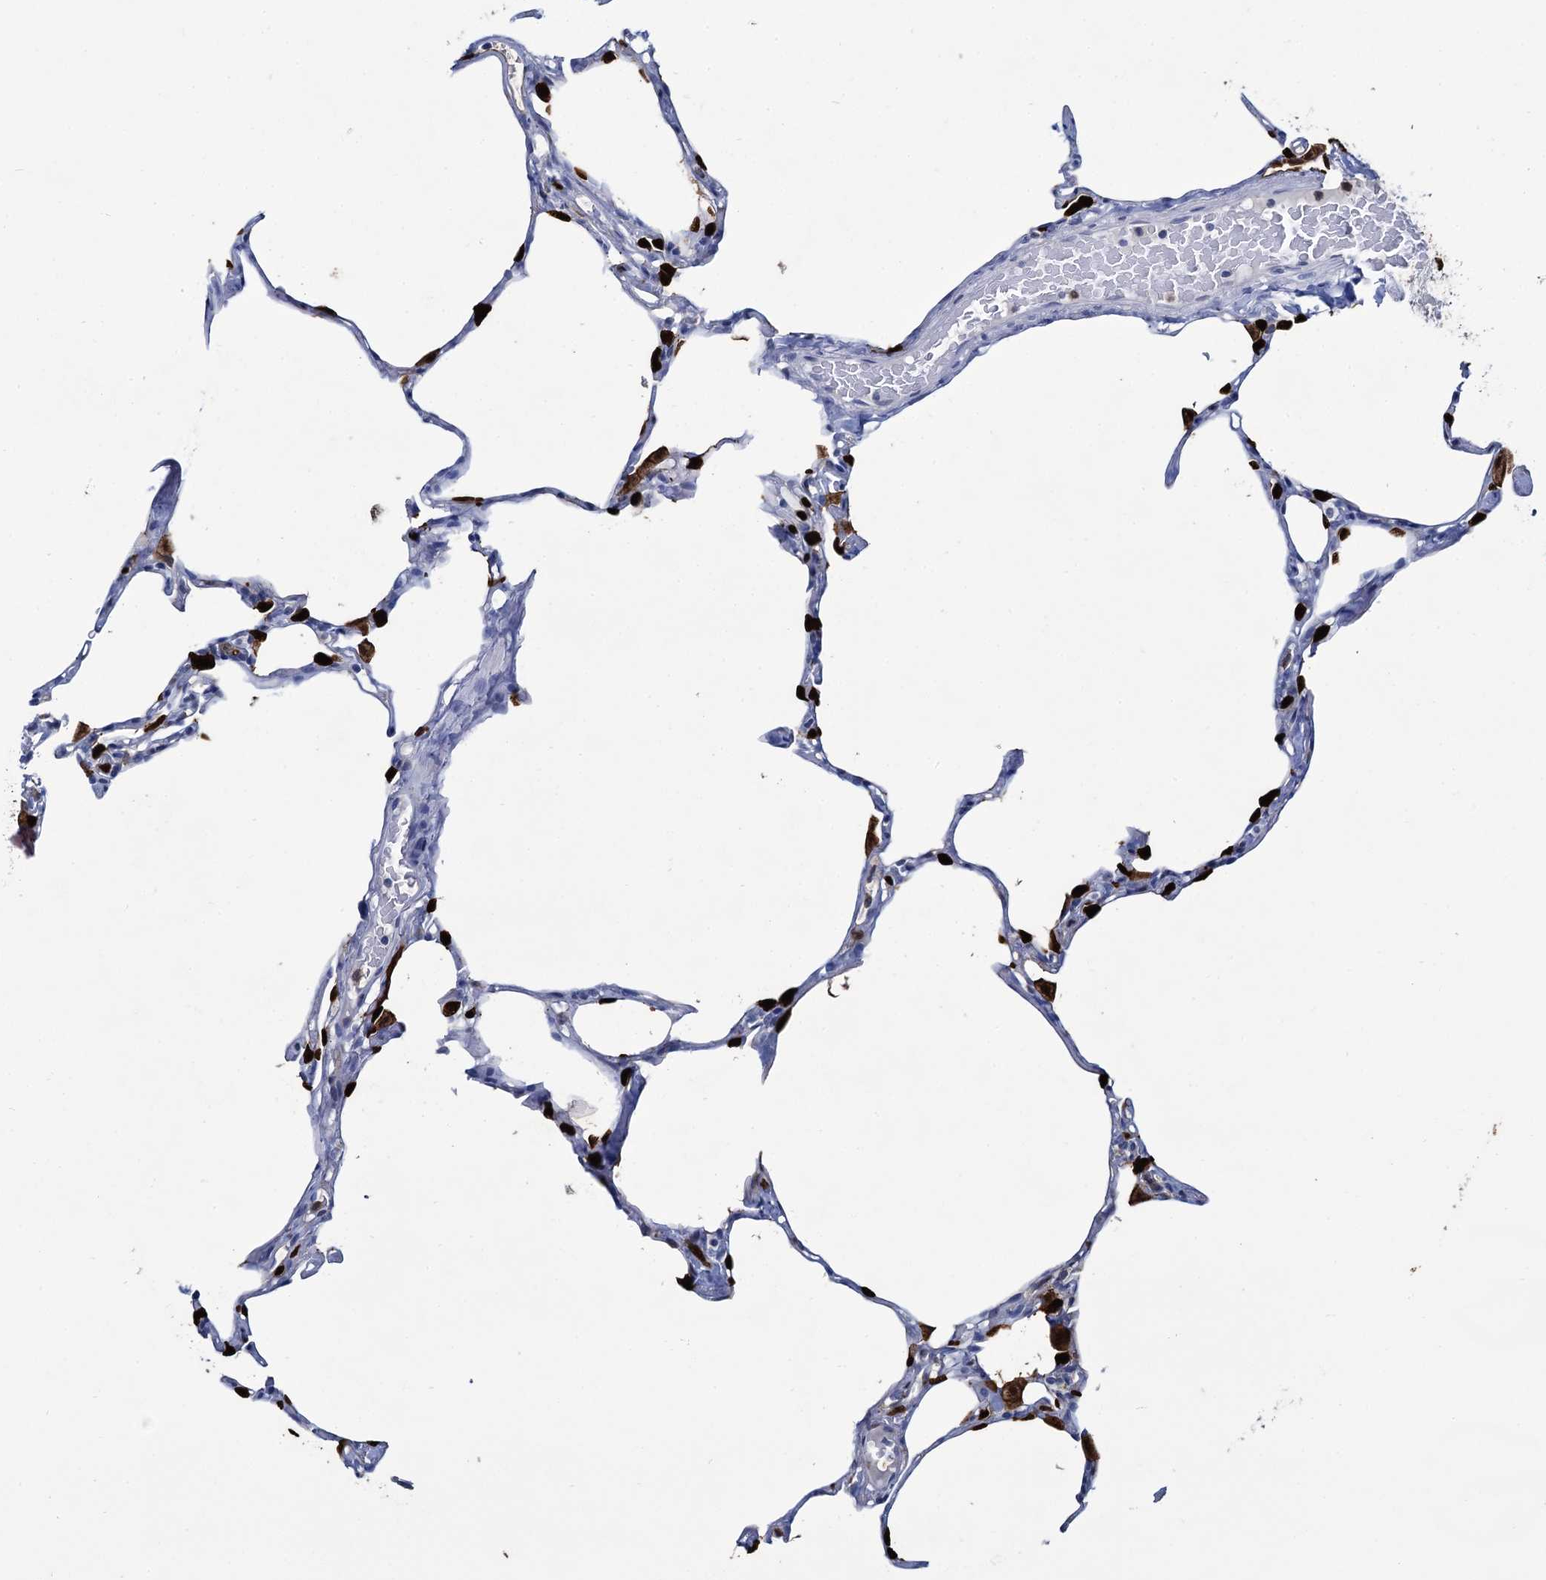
{"staining": {"intensity": "strong", "quantity": "<25%", "location": "cytoplasmic/membranous"}, "tissue": "lung", "cell_type": "Alveolar cells", "image_type": "normal", "snomed": [{"axis": "morphology", "description": "Normal tissue, NOS"}, {"axis": "topography", "description": "Lung"}], "caption": "Immunohistochemistry (IHC) of unremarkable lung reveals medium levels of strong cytoplasmic/membranous expression in about <25% of alveolar cells.", "gene": "FABP5", "patient": {"sex": "male", "age": 65}}